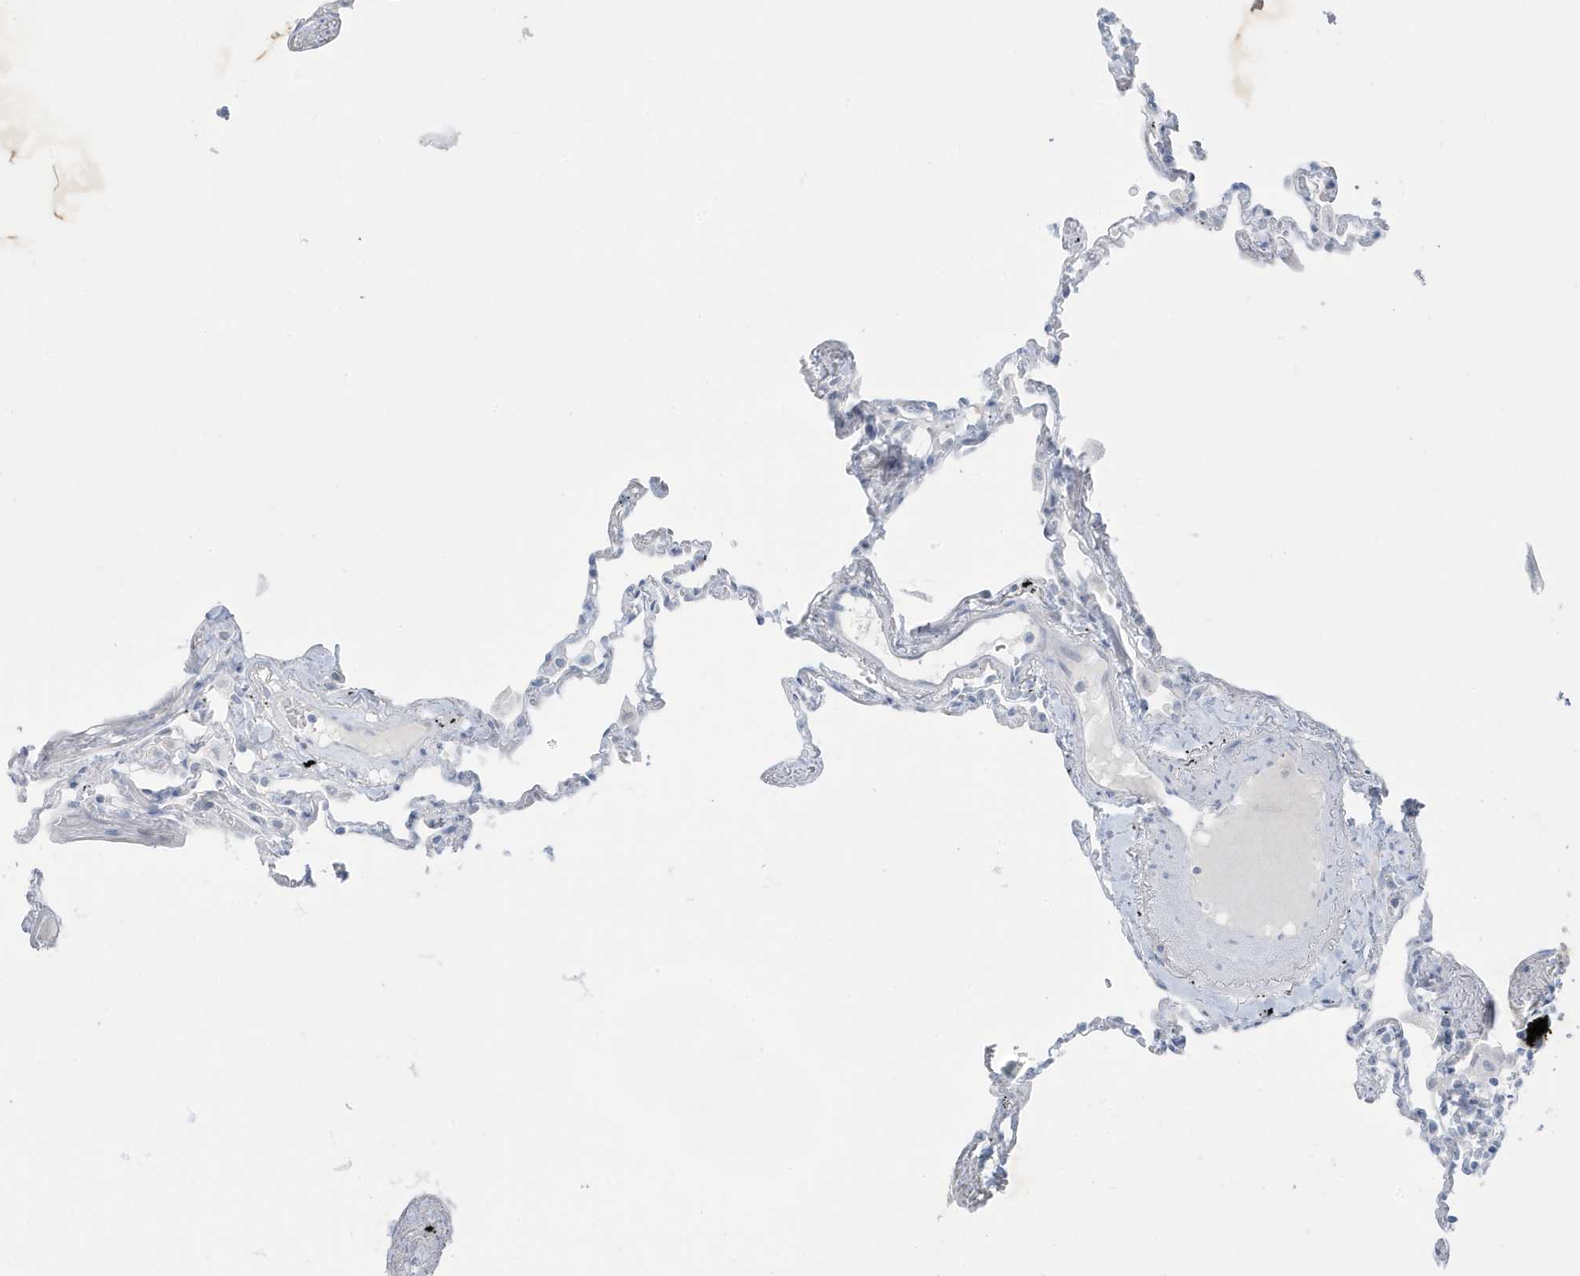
{"staining": {"intensity": "negative", "quantity": "none", "location": "none"}, "tissue": "lung", "cell_type": "Alveolar cells", "image_type": "normal", "snomed": [{"axis": "morphology", "description": "Normal tissue, NOS"}, {"axis": "topography", "description": "Lung"}], "caption": "This is an immunohistochemistry photomicrograph of unremarkable human lung. There is no expression in alveolar cells.", "gene": "ZFP64", "patient": {"sex": "female", "age": 67}}